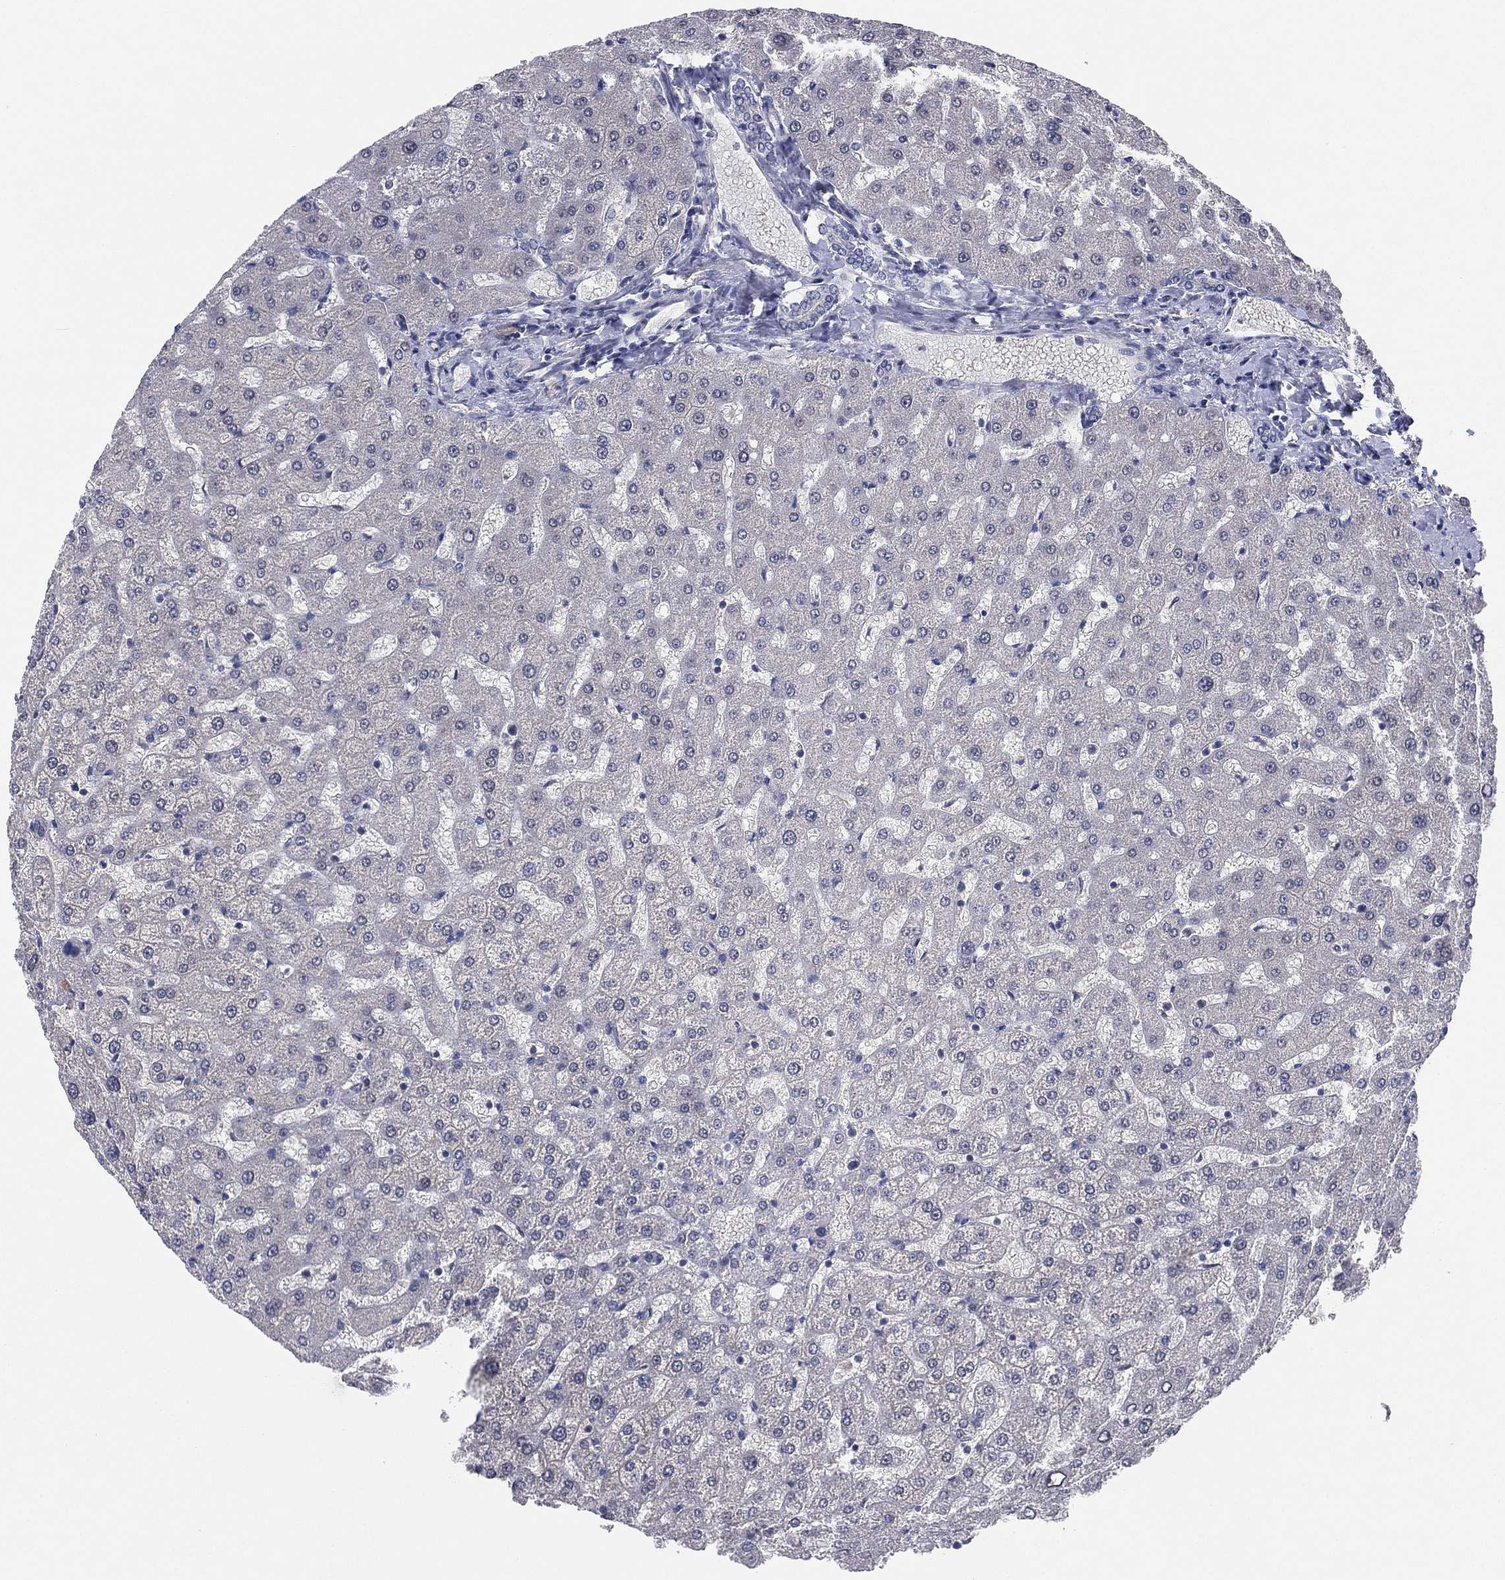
{"staining": {"intensity": "negative", "quantity": "none", "location": "none"}, "tissue": "liver", "cell_type": "Cholangiocytes", "image_type": "normal", "snomed": [{"axis": "morphology", "description": "Normal tissue, NOS"}, {"axis": "topography", "description": "Liver"}], "caption": "Immunohistochemistry (IHC) of normal liver shows no expression in cholangiocytes. (DAB IHC with hematoxylin counter stain).", "gene": "MPP7", "patient": {"sex": "female", "age": 50}}